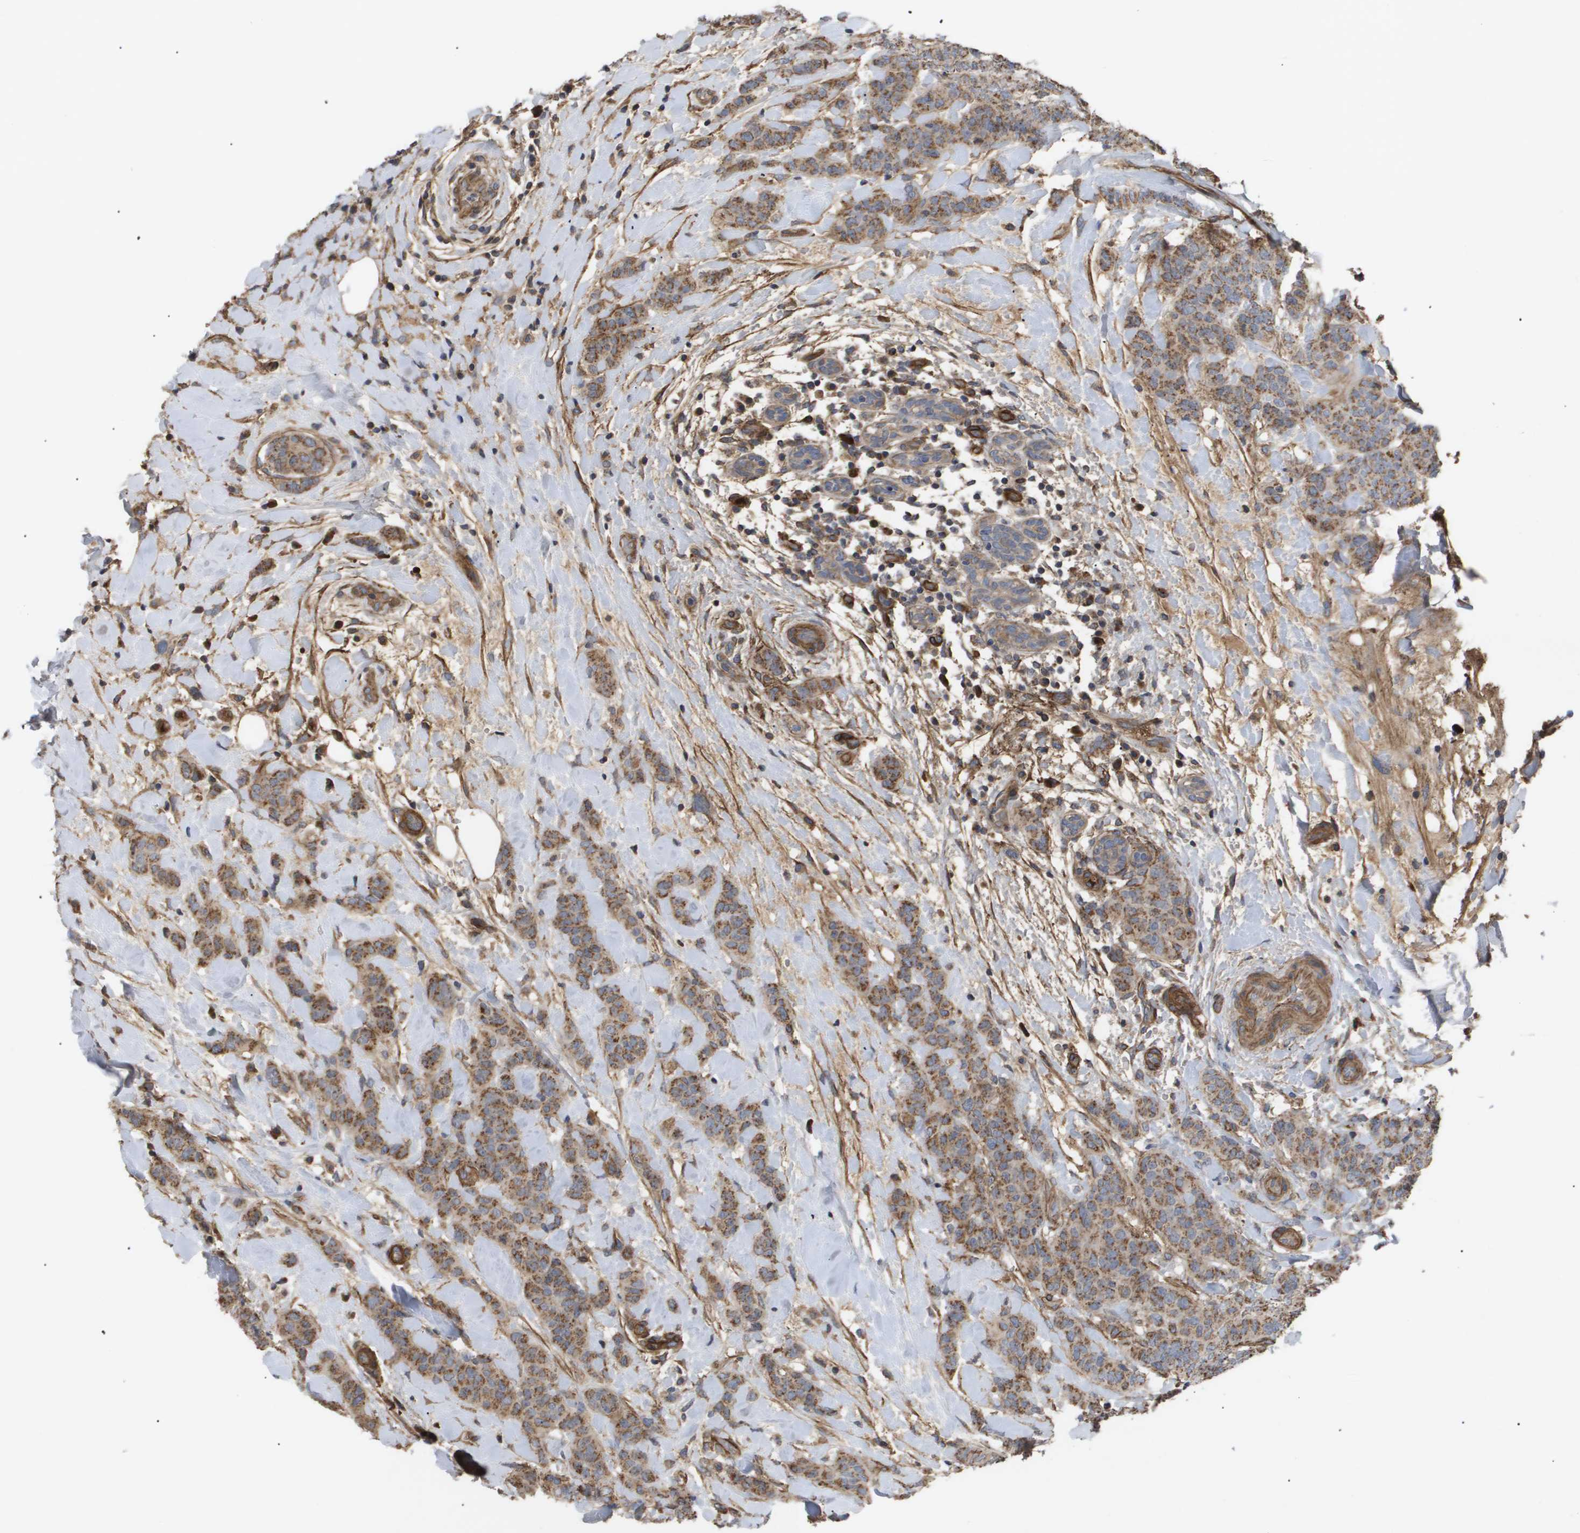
{"staining": {"intensity": "moderate", "quantity": ">75%", "location": "cytoplasmic/membranous"}, "tissue": "breast cancer", "cell_type": "Tumor cells", "image_type": "cancer", "snomed": [{"axis": "morphology", "description": "Normal tissue, NOS"}, {"axis": "morphology", "description": "Duct carcinoma"}, {"axis": "topography", "description": "Breast"}], "caption": "Human breast cancer (intraductal carcinoma) stained for a protein (brown) reveals moderate cytoplasmic/membranous positive positivity in about >75% of tumor cells.", "gene": "TNS1", "patient": {"sex": "female", "age": 40}}